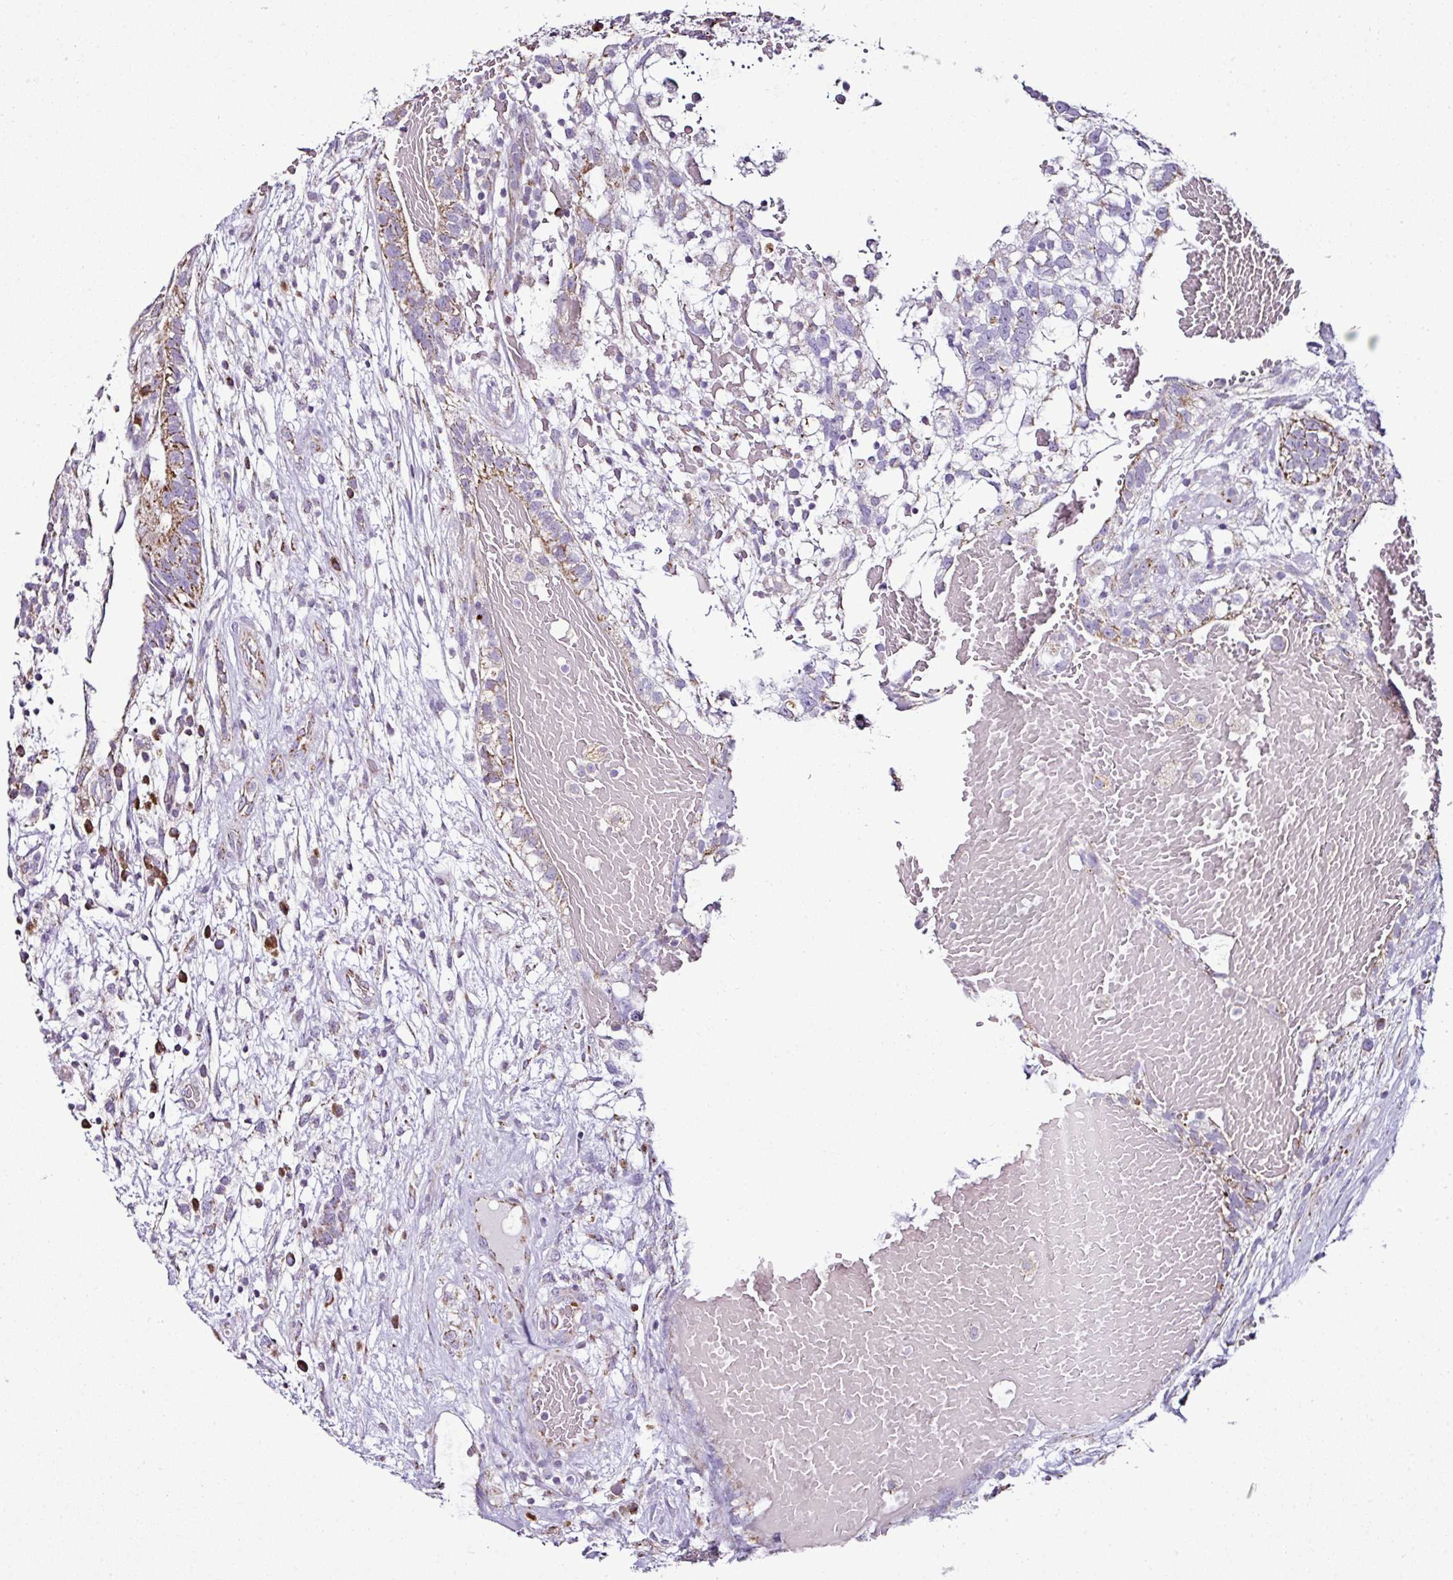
{"staining": {"intensity": "moderate", "quantity": "25%-75%", "location": "cytoplasmic/membranous"}, "tissue": "testis cancer", "cell_type": "Tumor cells", "image_type": "cancer", "snomed": [{"axis": "morphology", "description": "Normal tissue, NOS"}, {"axis": "morphology", "description": "Carcinoma, Embryonal, NOS"}, {"axis": "topography", "description": "Testis"}], "caption": "Immunohistochemistry (IHC) of testis cancer exhibits medium levels of moderate cytoplasmic/membranous expression in approximately 25%-75% of tumor cells. Nuclei are stained in blue.", "gene": "DPAGT1", "patient": {"sex": "male", "age": 32}}